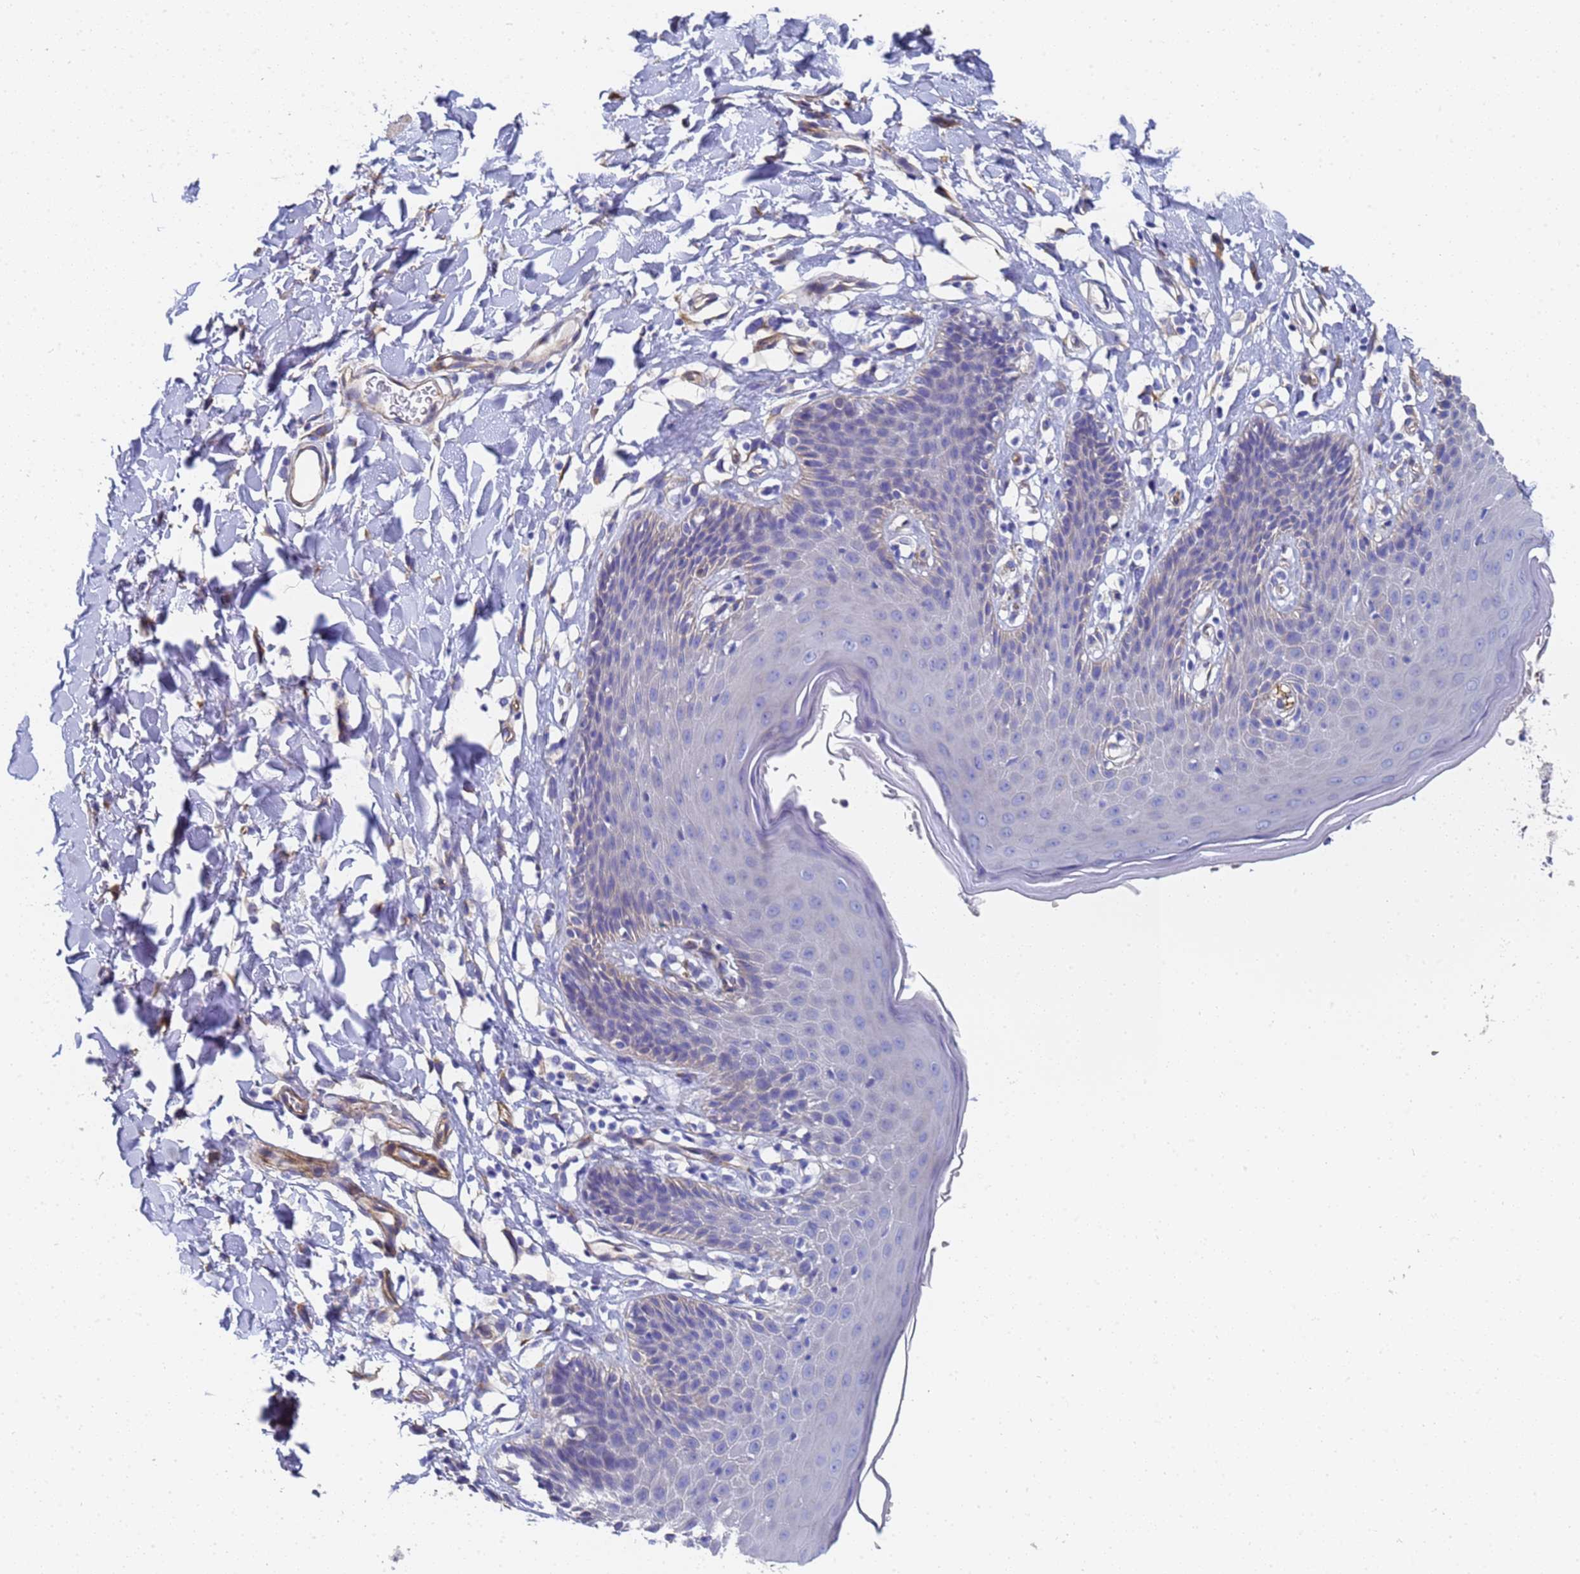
{"staining": {"intensity": "negative", "quantity": "none", "location": "none"}, "tissue": "skin", "cell_type": "Epidermal cells", "image_type": "normal", "snomed": [{"axis": "morphology", "description": "Normal tissue, NOS"}, {"axis": "topography", "description": "Vulva"}], "caption": "This is an immunohistochemistry histopathology image of normal human skin. There is no staining in epidermal cells.", "gene": "ENSG00000198211", "patient": {"sex": "female", "age": 68}}